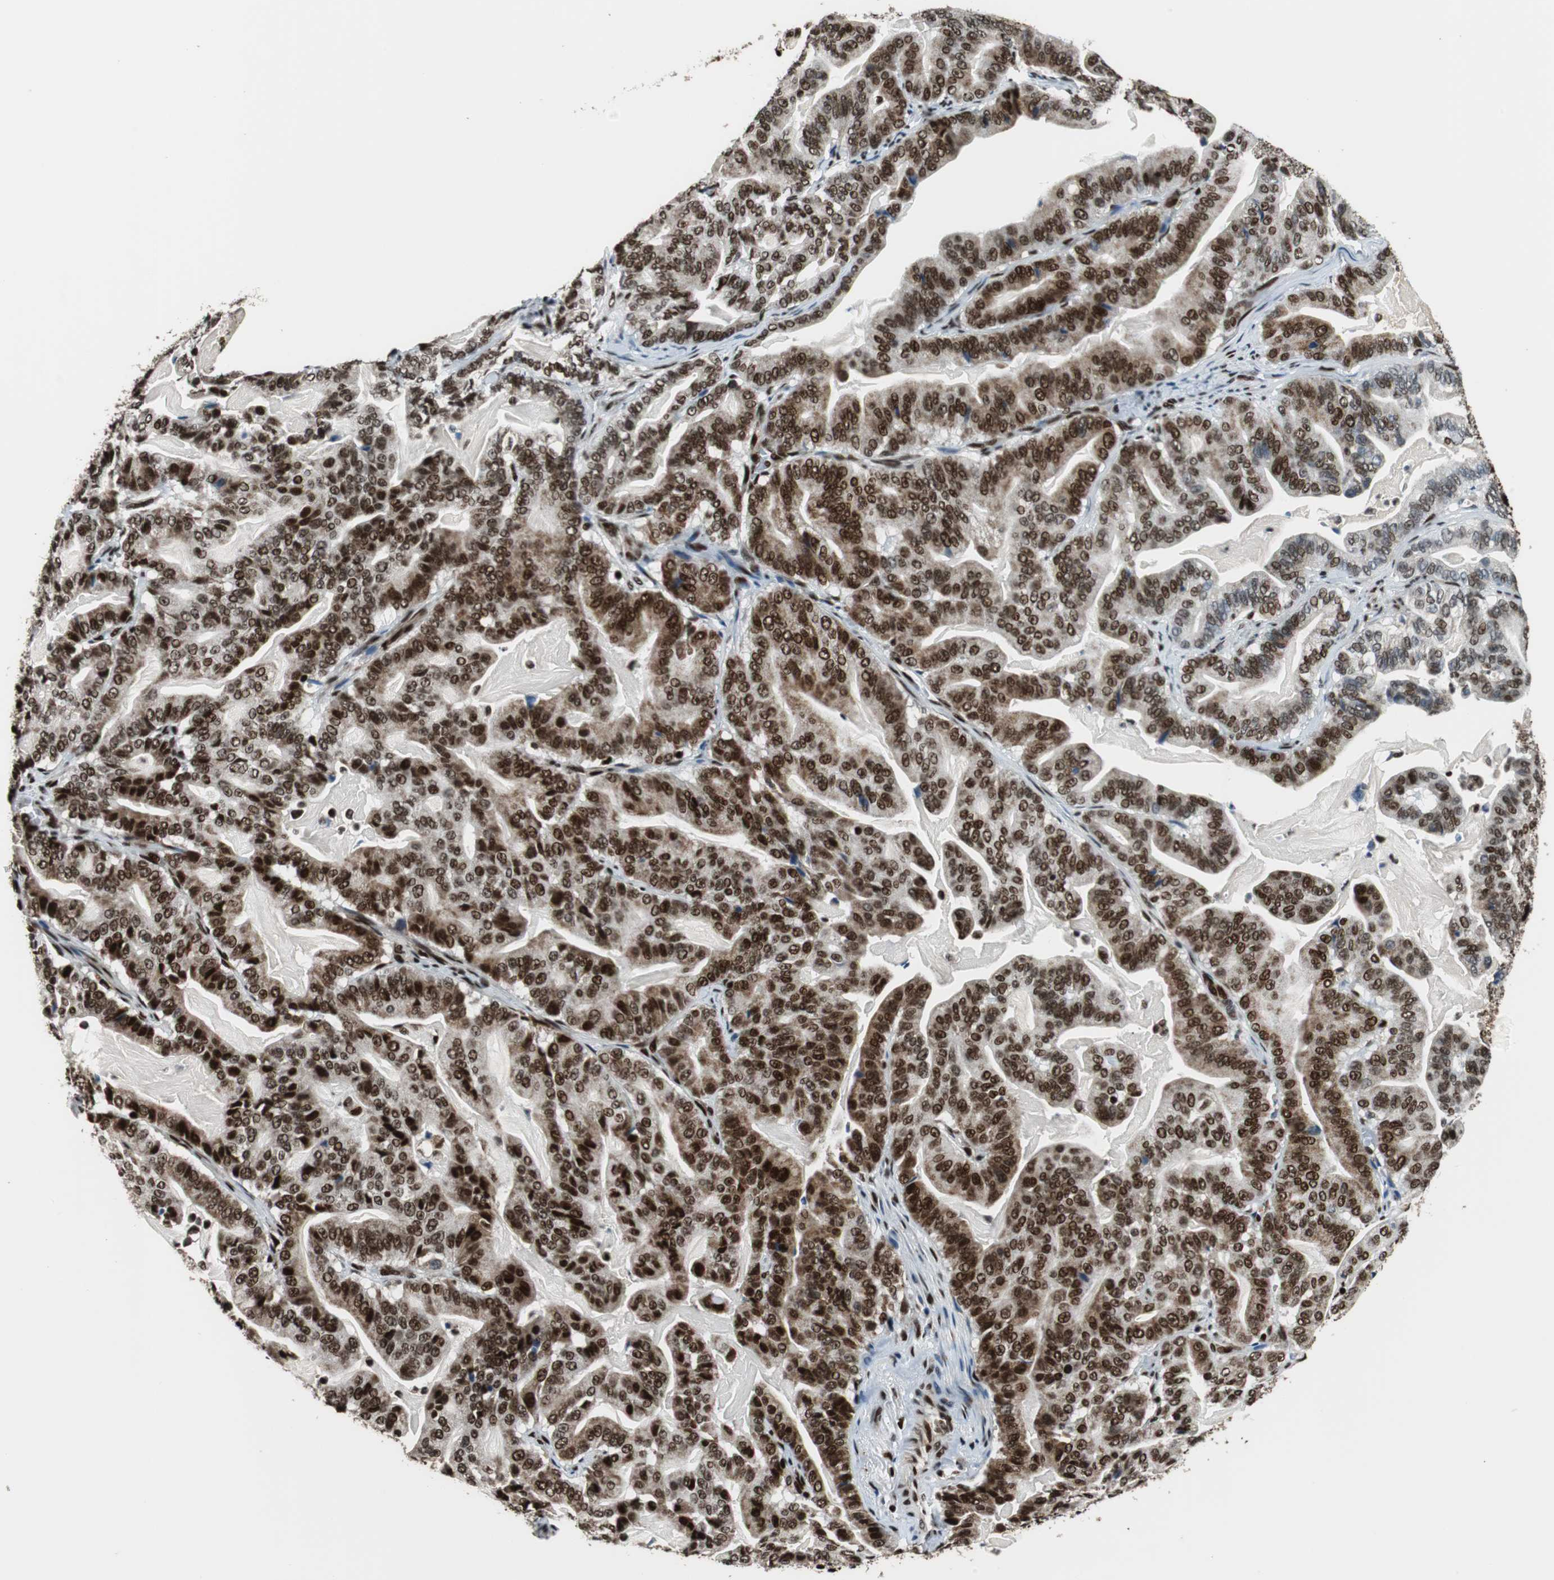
{"staining": {"intensity": "strong", "quantity": ">75%", "location": "nuclear"}, "tissue": "pancreatic cancer", "cell_type": "Tumor cells", "image_type": "cancer", "snomed": [{"axis": "morphology", "description": "Adenocarcinoma, NOS"}, {"axis": "topography", "description": "Pancreas"}], "caption": "IHC of adenocarcinoma (pancreatic) displays high levels of strong nuclear expression in about >75% of tumor cells. The staining was performed using DAB, with brown indicating positive protein expression. Nuclei are stained blue with hematoxylin.", "gene": "HDAC1", "patient": {"sex": "male", "age": 63}}